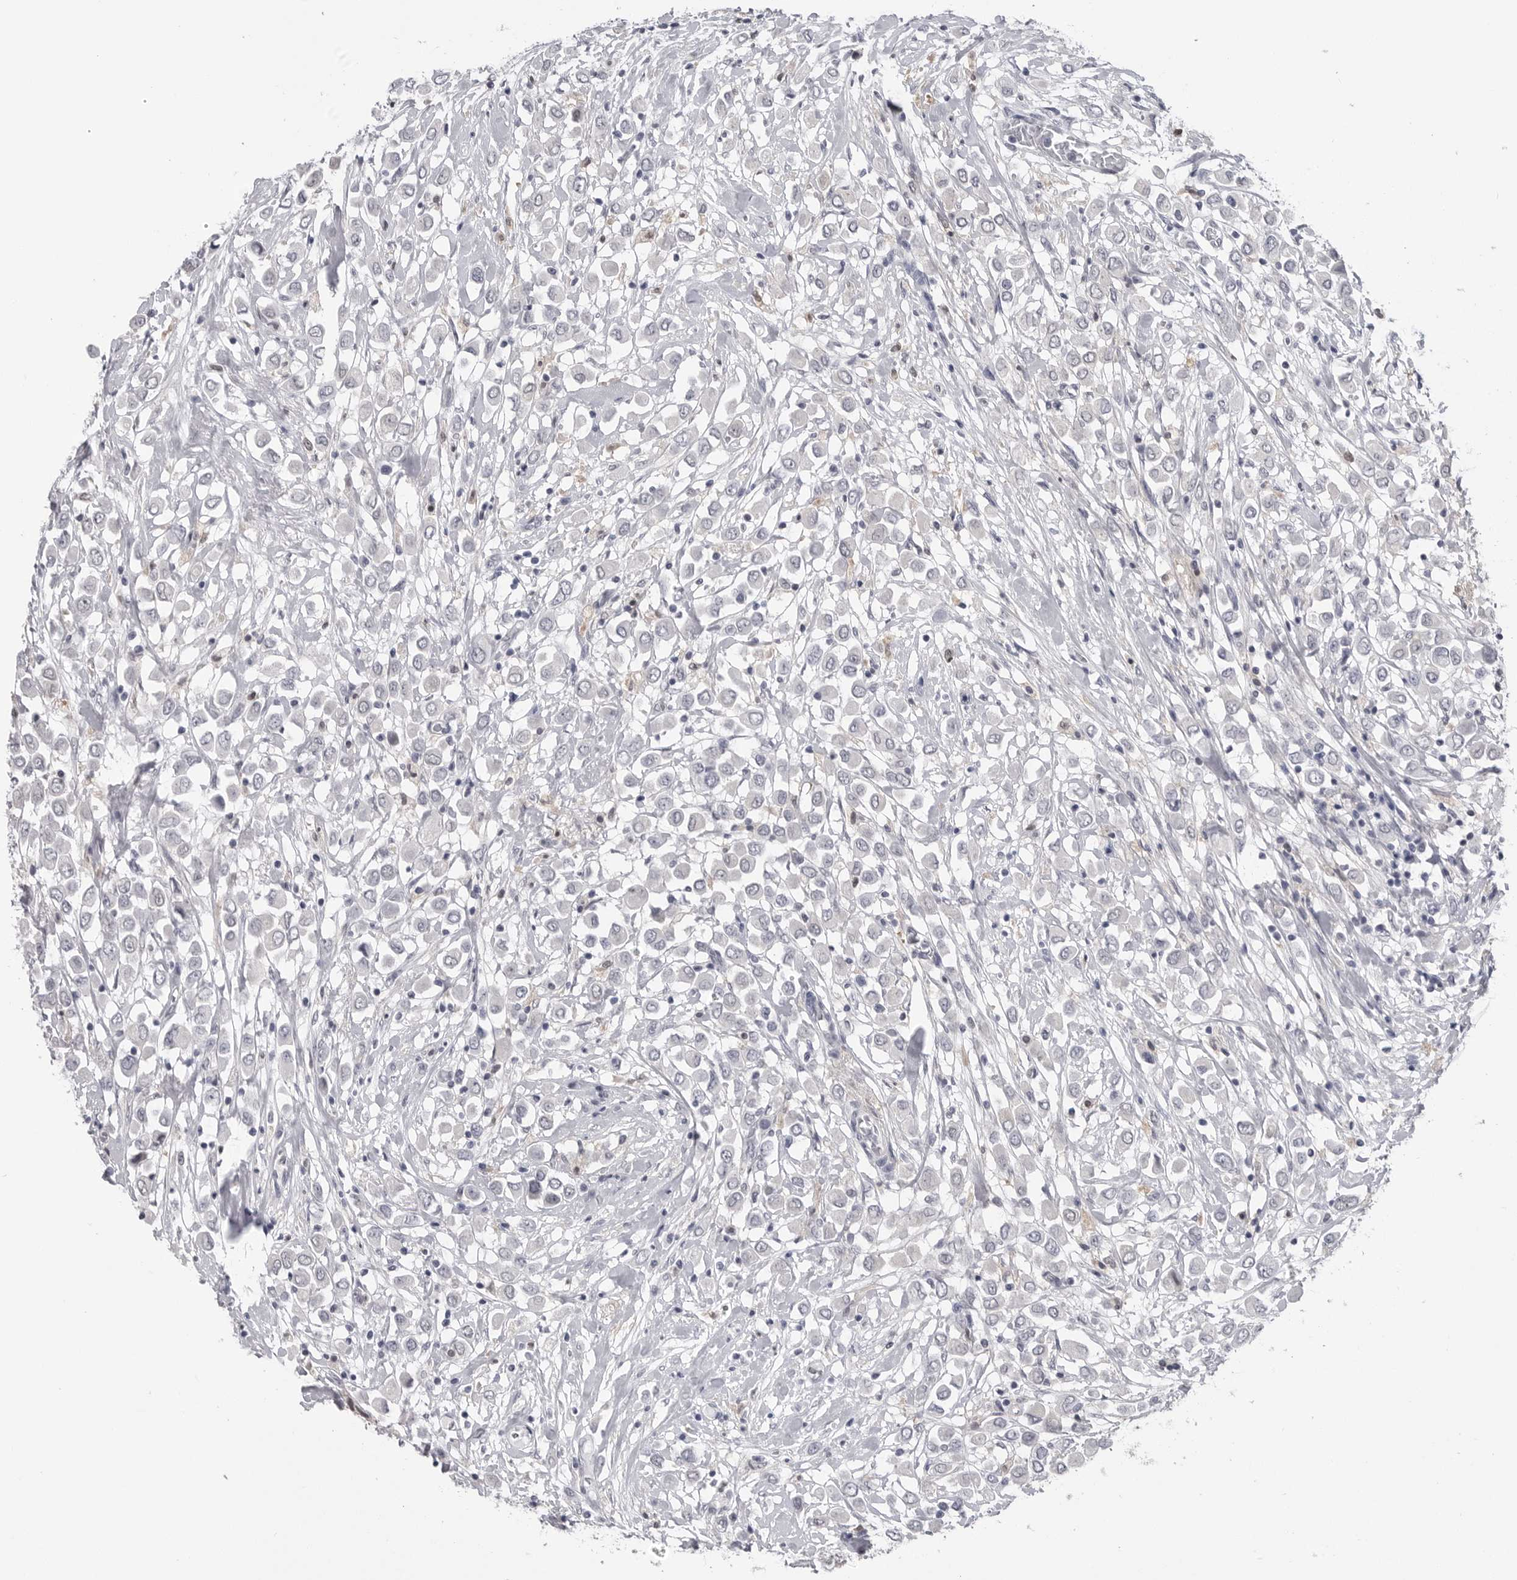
{"staining": {"intensity": "negative", "quantity": "none", "location": "none"}, "tissue": "breast cancer", "cell_type": "Tumor cells", "image_type": "cancer", "snomed": [{"axis": "morphology", "description": "Duct carcinoma"}, {"axis": "topography", "description": "Breast"}], "caption": "High magnification brightfield microscopy of breast infiltrating ductal carcinoma stained with DAB (brown) and counterstained with hematoxylin (blue): tumor cells show no significant positivity.", "gene": "PNPO", "patient": {"sex": "female", "age": 61}}